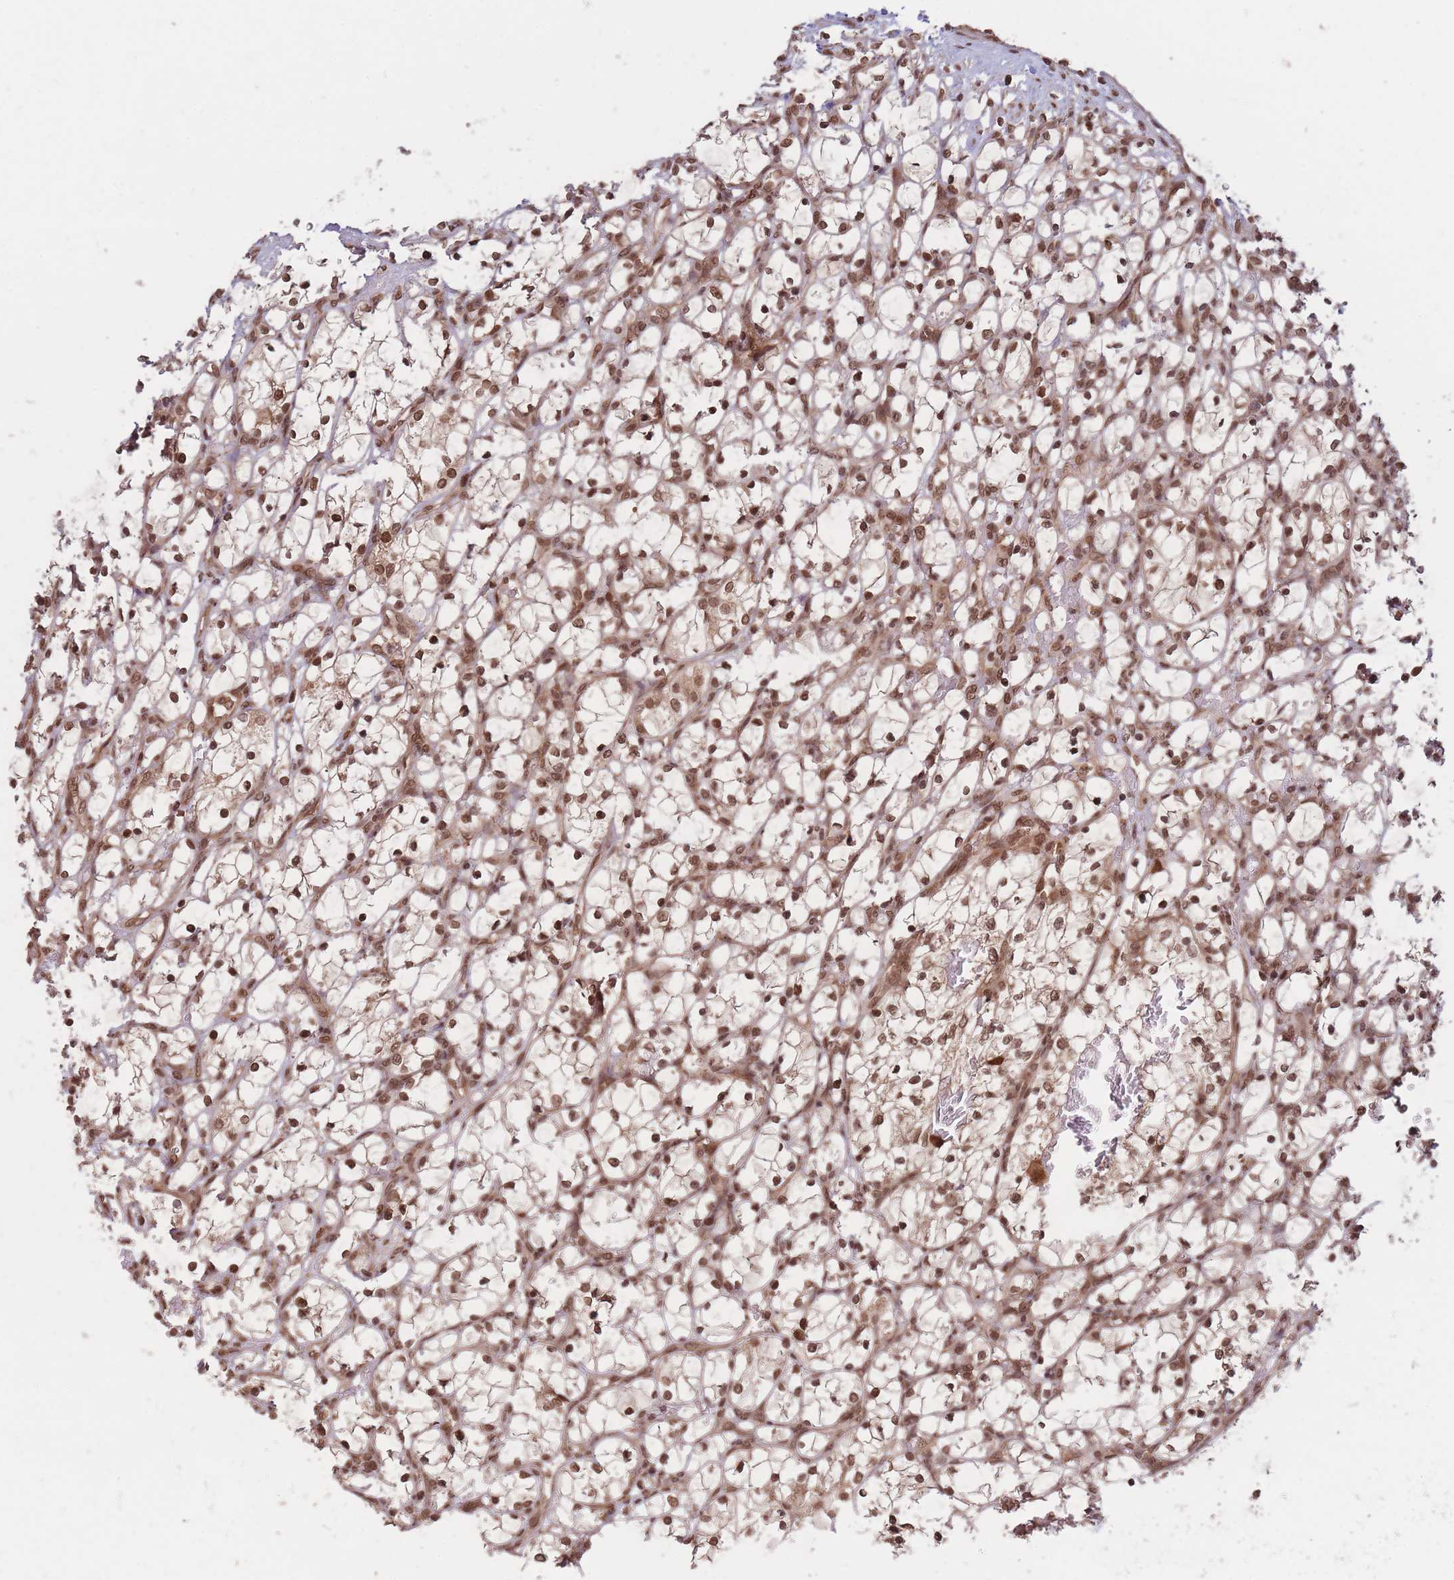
{"staining": {"intensity": "moderate", "quantity": ">75%", "location": "nuclear"}, "tissue": "renal cancer", "cell_type": "Tumor cells", "image_type": "cancer", "snomed": [{"axis": "morphology", "description": "Adenocarcinoma, NOS"}, {"axis": "topography", "description": "Kidney"}], "caption": "Adenocarcinoma (renal) tissue exhibits moderate nuclear expression in approximately >75% of tumor cells The staining was performed using DAB (3,3'-diaminobenzidine) to visualize the protein expression in brown, while the nuclei were stained in blue with hematoxylin (Magnification: 20x).", "gene": "SRA1", "patient": {"sex": "female", "age": 69}}